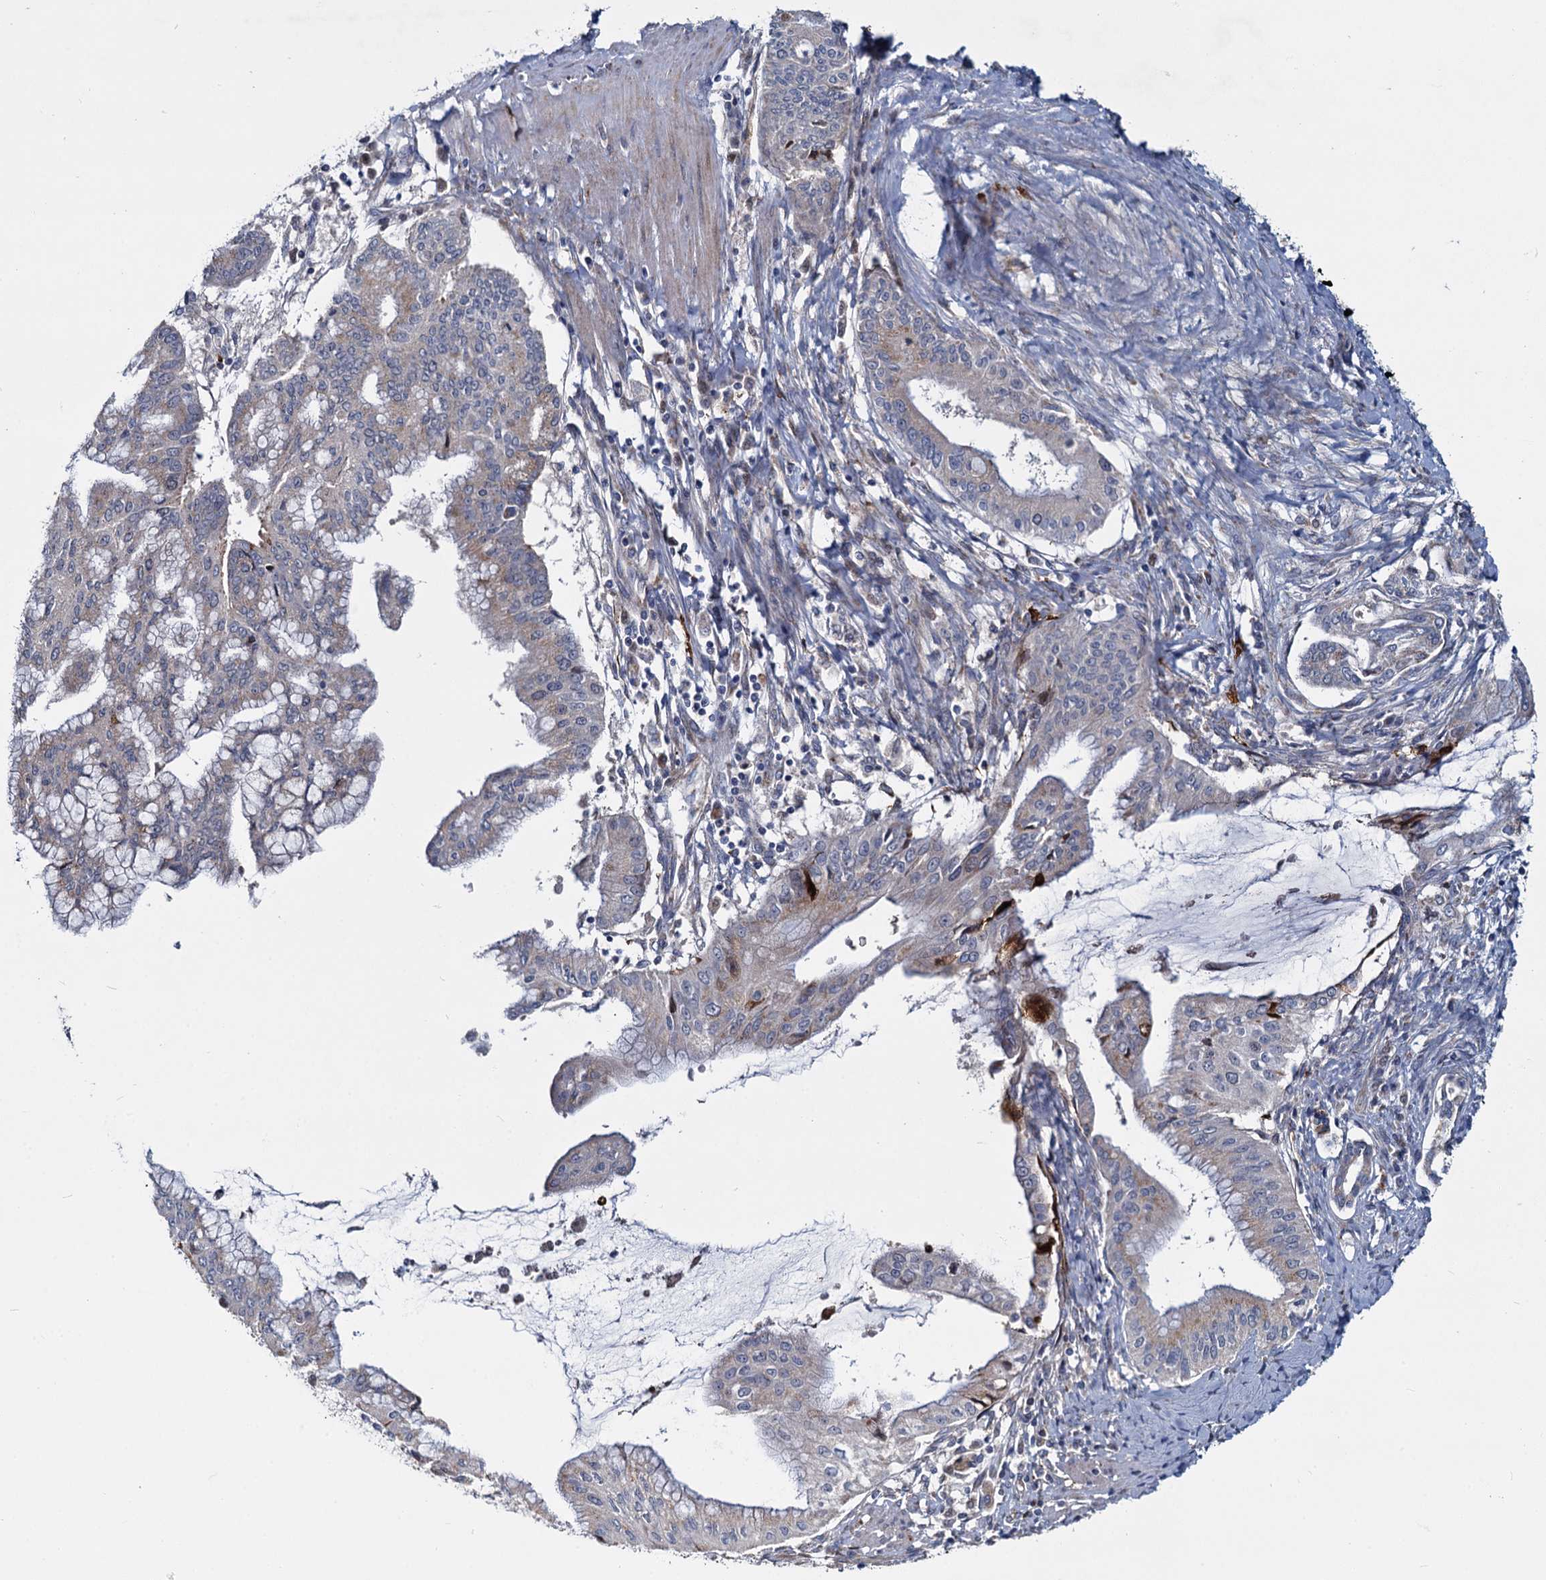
{"staining": {"intensity": "moderate", "quantity": "<25%", "location": "cytoplasmic/membranous"}, "tissue": "pancreatic cancer", "cell_type": "Tumor cells", "image_type": "cancer", "snomed": [{"axis": "morphology", "description": "Adenocarcinoma, NOS"}, {"axis": "topography", "description": "Pancreas"}], "caption": "This is an image of immunohistochemistry staining of adenocarcinoma (pancreatic), which shows moderate expression in the cytoplasmic/membranous of tumor cells.", "gene": "DCUN1D2", "patient": {"sex": "male", "age": 46}}